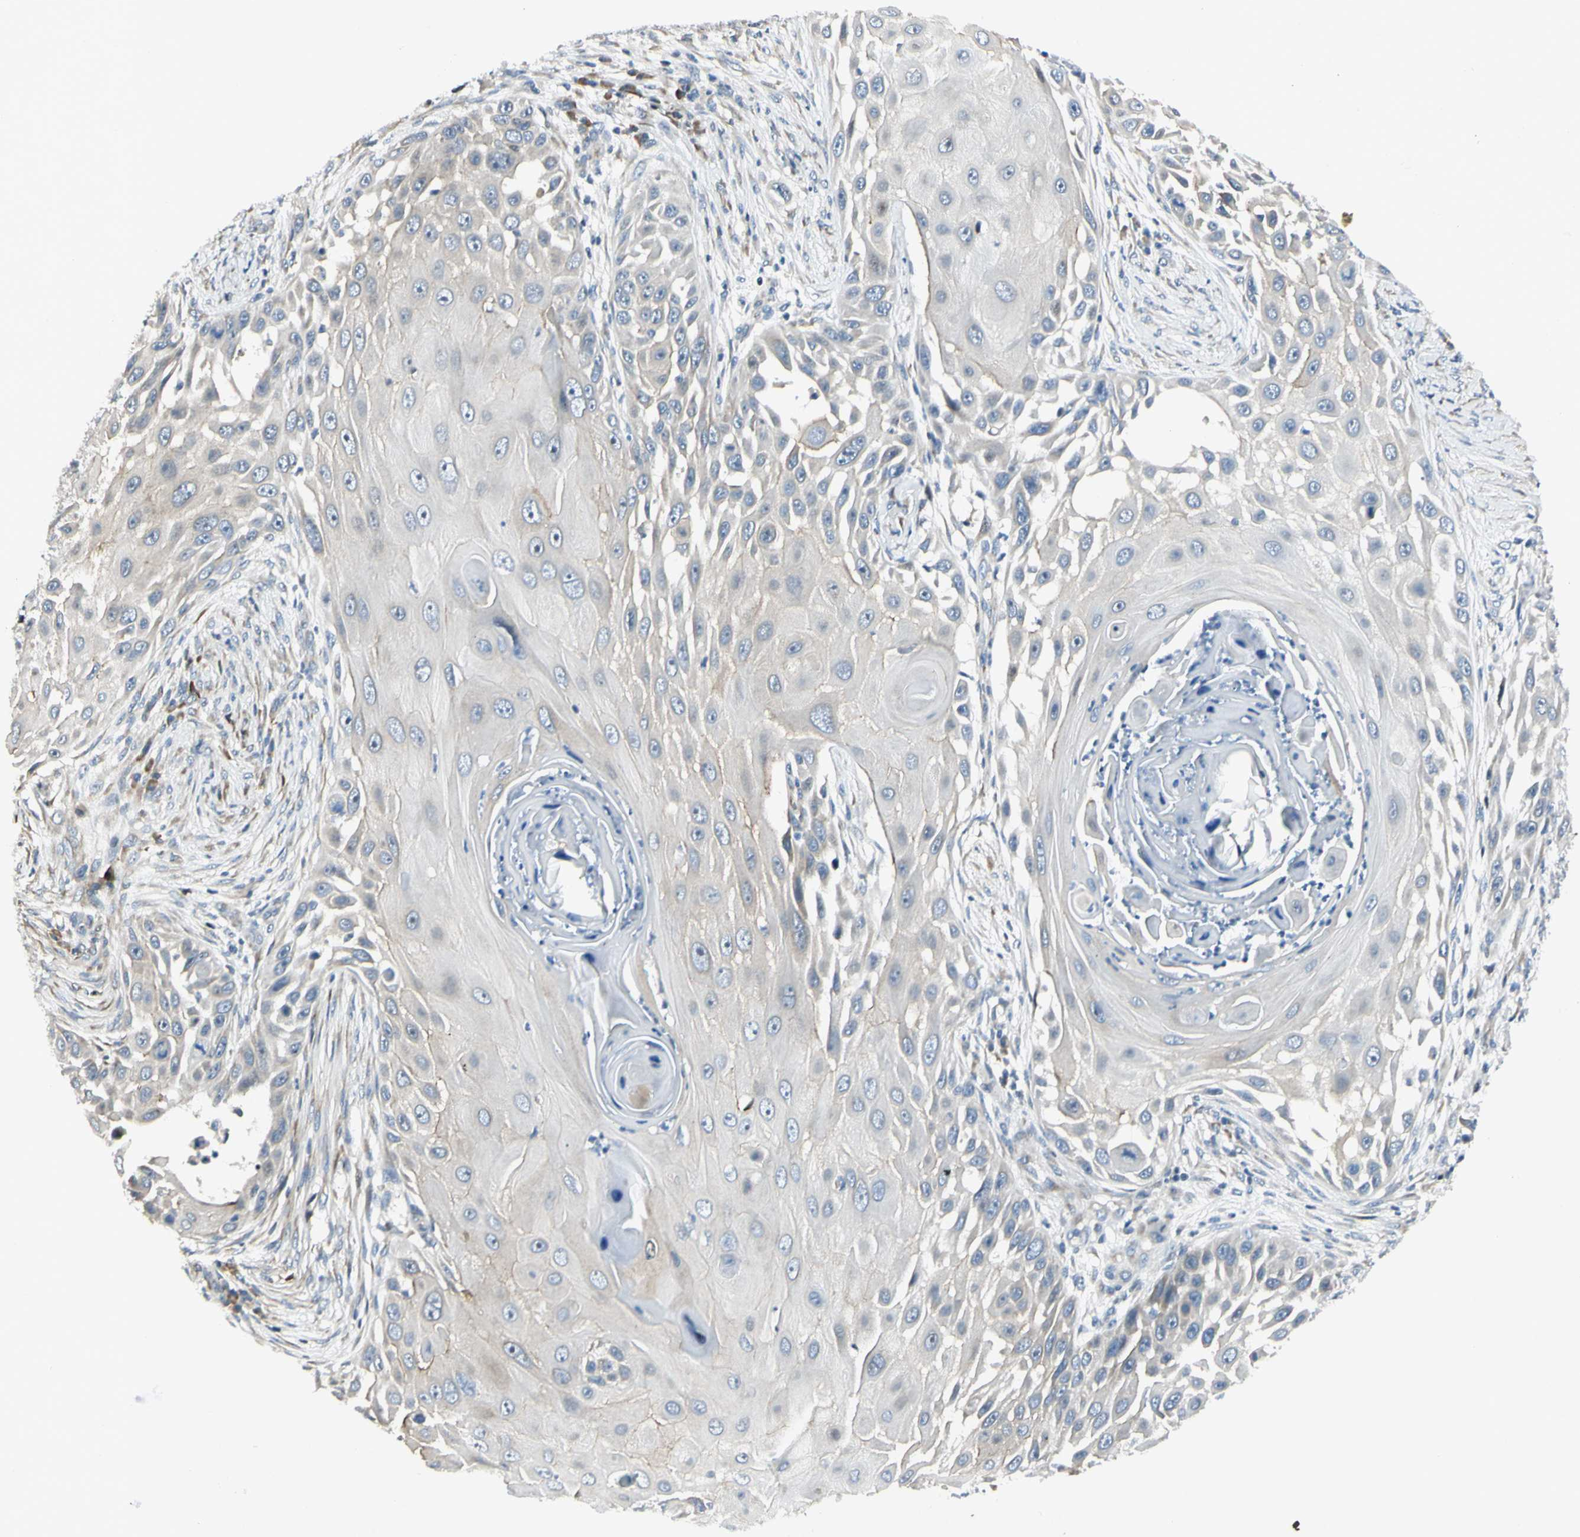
{"staining": {"intensity": "negative", "quantity": "none", "location": "none"}, "tissue": "skin cancer", "cell_type": "Tumor cells", "image_type": "cancer", "snomed": [{"axis": "morphology", "description": "Squamous cell carcinoma, NOS"}, {"axis": "topography", "description": "Skin"}], "caption": "High power microscopy histopathology image of an immunohistochemistry (IHC) photomicrograph of skin cancer, revealing no significant expression in tumor cells.", "gene": "NPDC1", "patient": {"sex": "female", "age": 44}}